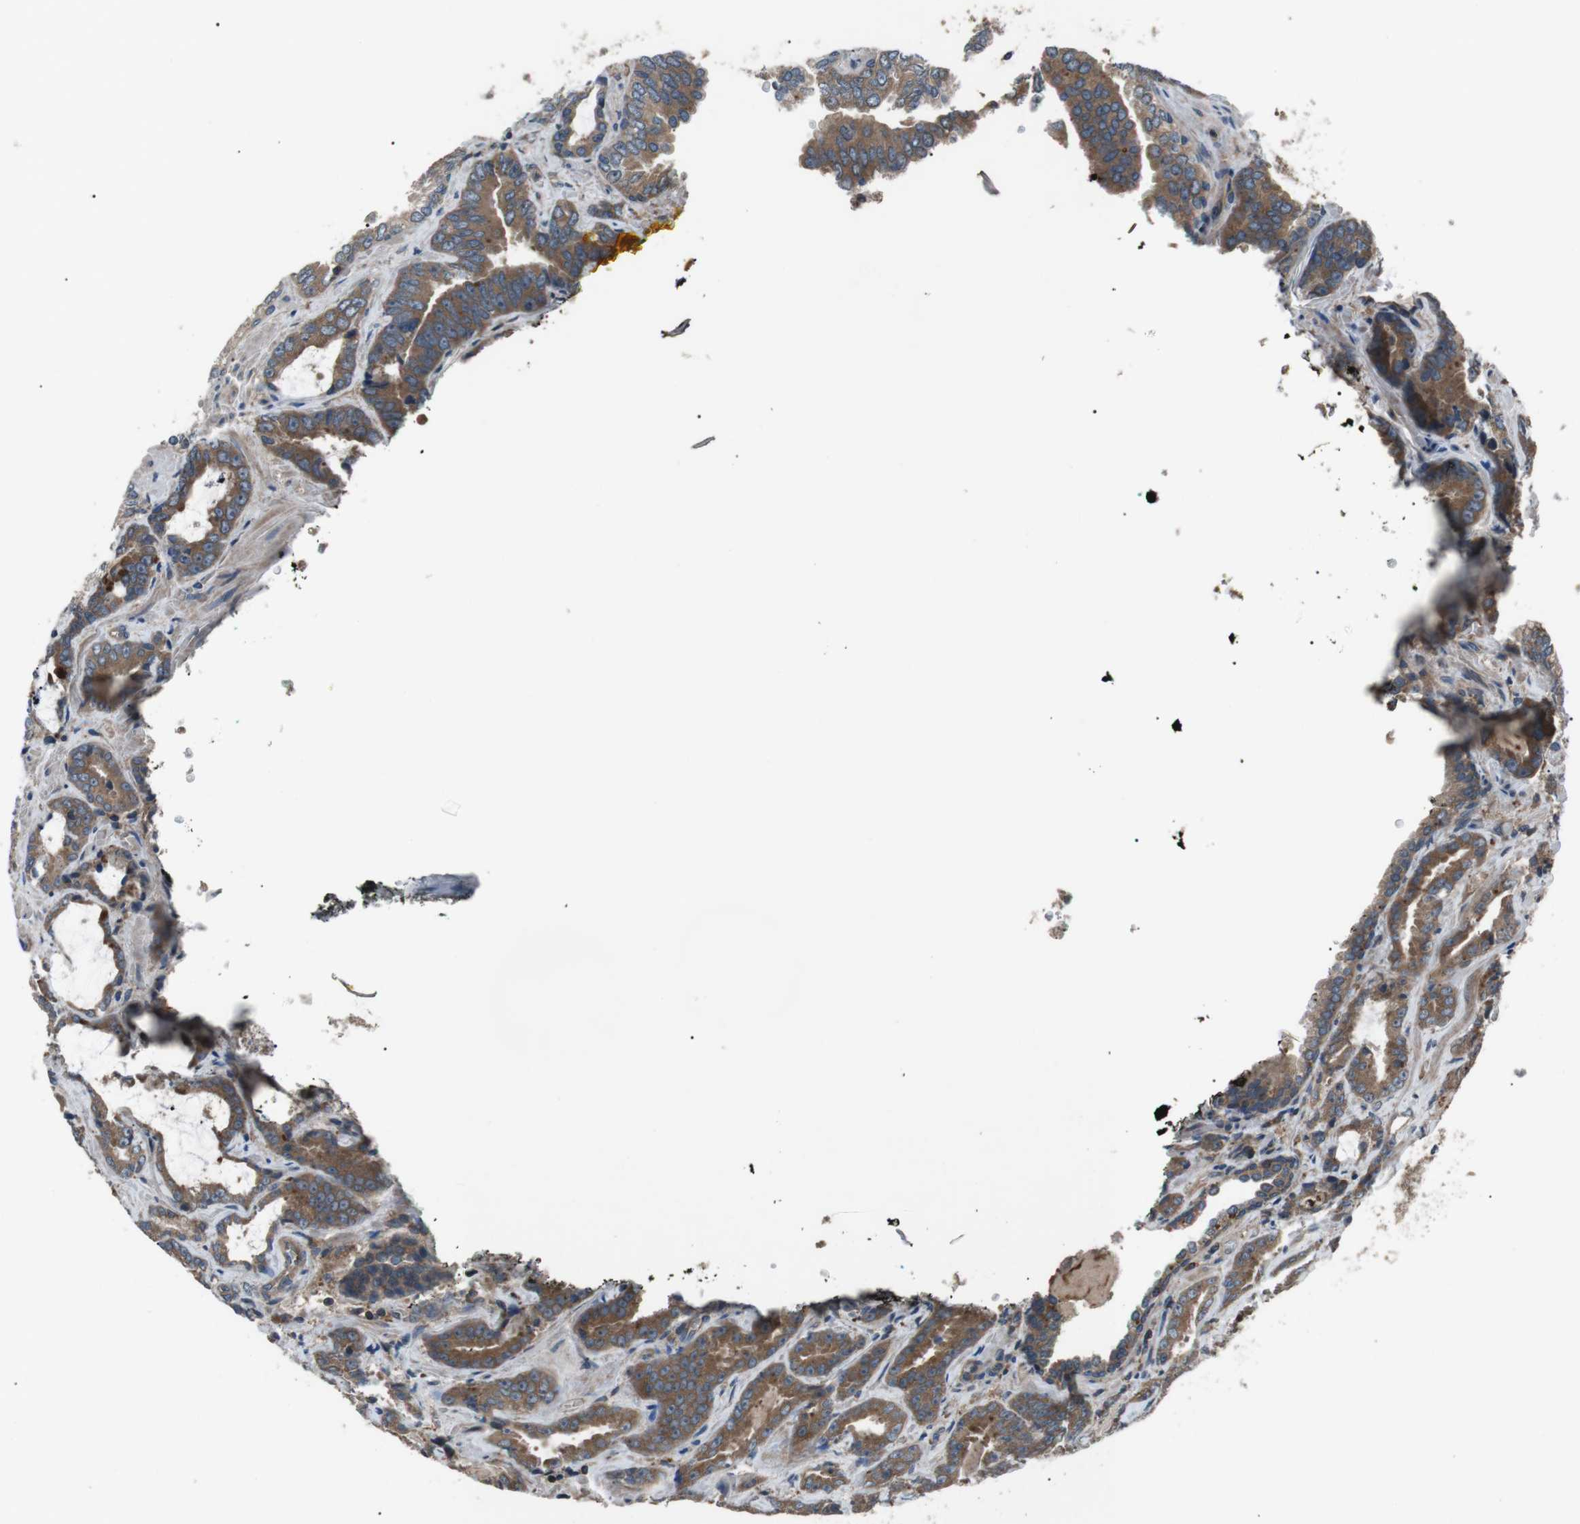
{"staining": {"intensity": "moderate", "quantity": ">75%", "location": "cytoplasmic/membranous"}, "tissue": "prostate cancer", "cell_type": "Tumor cells", "image_type": "cancer", "snomed": [{"axis": "morphology", "description": "Adenocarcinoma, Low grade"}, {"axis": "topography", "description": "Prostate"}], "caption": "The histopathology image shows immunohistochemical staining of prostate adenocarcinoma (low-grade). There is moderate cytoplasmic/membranous staining is seen in approximately >75% of tumor cells.", "gene": "GPR161", "patient": {"sex": "male", "age": 60}}